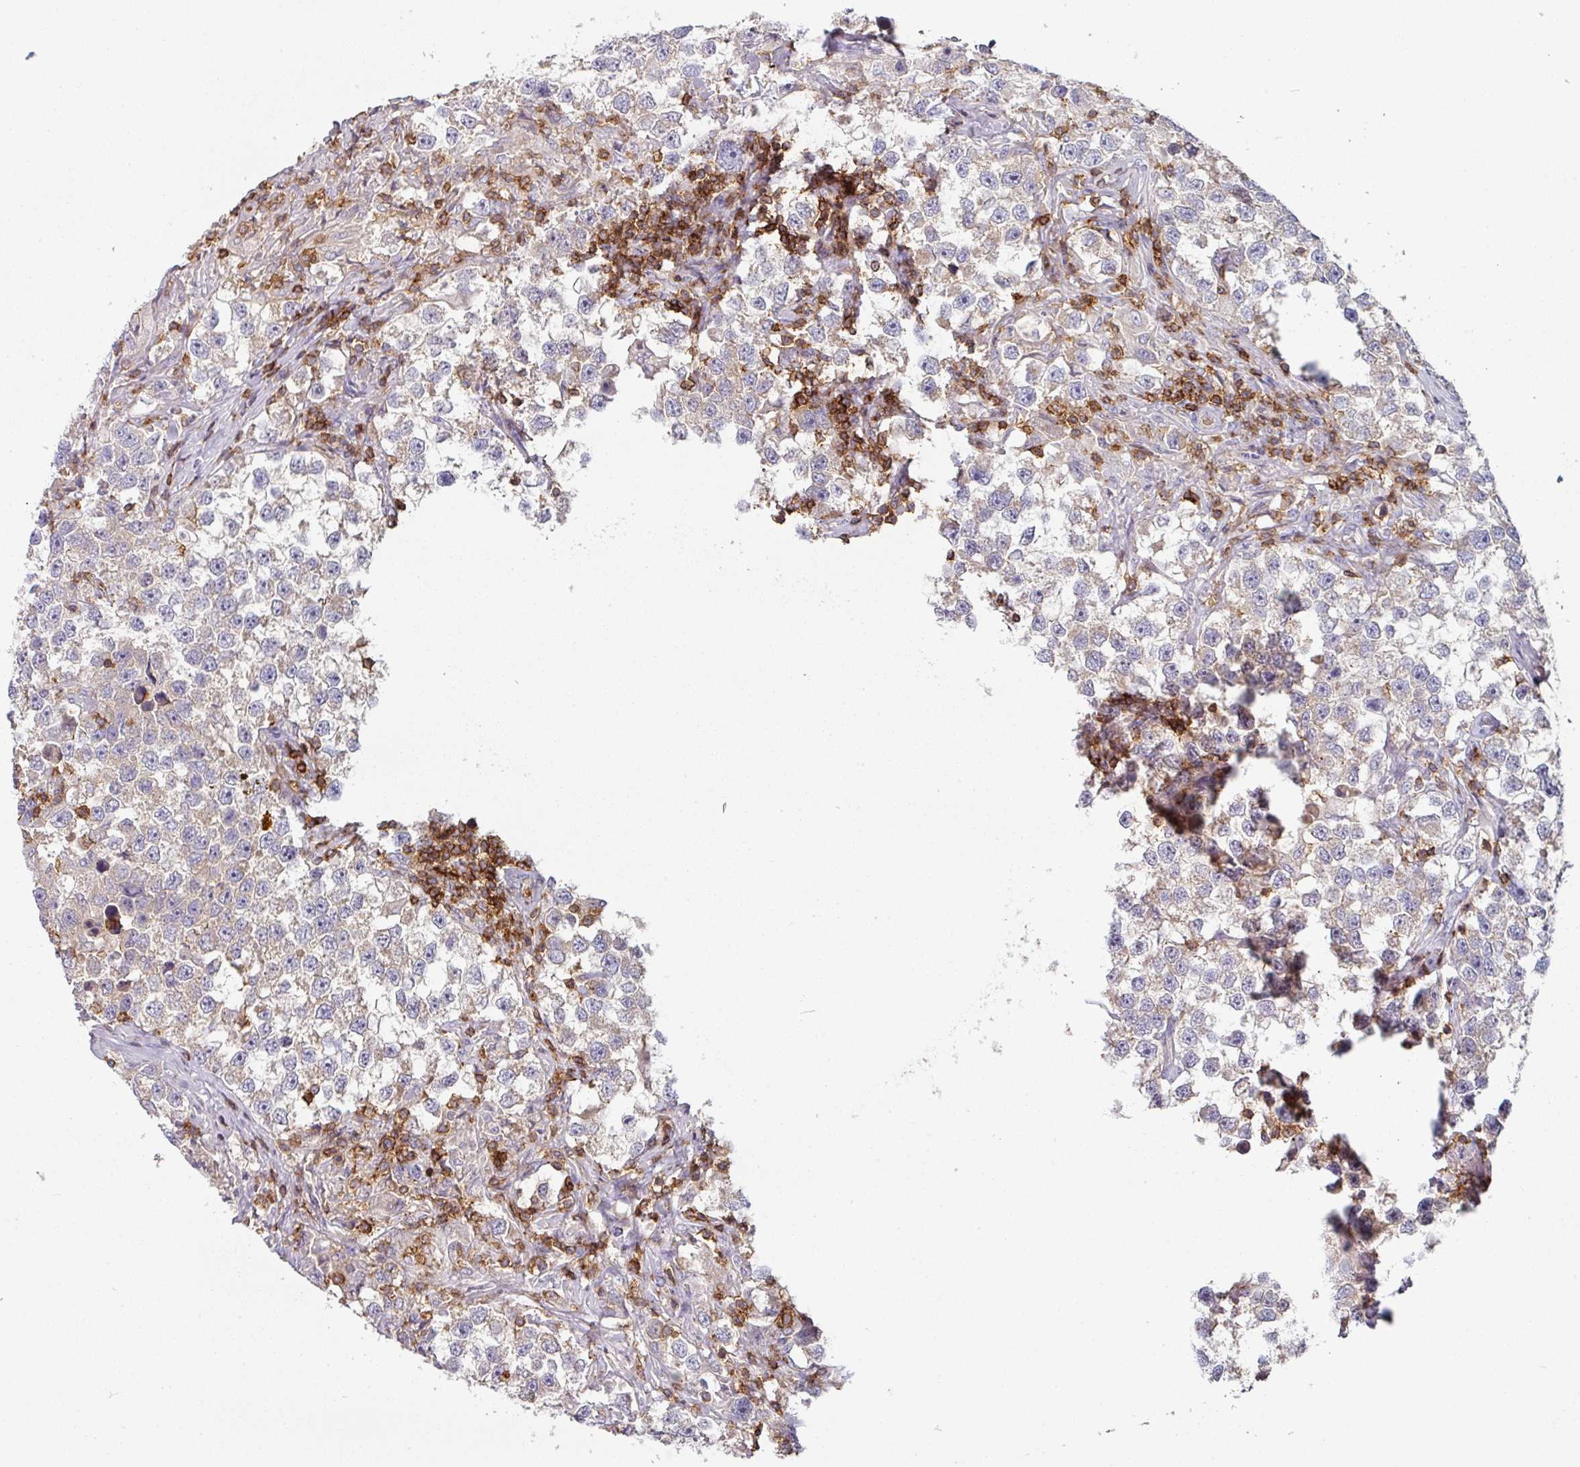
{"staining": {"intensity": "weak", "quantity": ">75%", "location": "cytoplasmic/membranous"}, "tissue": "testis cancer", "cell_type": "Tumor cells", "image_type": "cancer", "snomed": [{"axis": "morphology", "description": "Seminoma, NOS"}, {"axis": "topography", "description": "Testis"}], "caption": "Immunohistochemical staining of testis cancer (seminoma) demonstrates weak cytoplasmic/membranous protein expression in approximately >75% of tumor cells. The protein is shown in brown color, while the nuclei are stained blue.", "gene": "CD3G", "patient": {"sex": "male", "age": 46}}